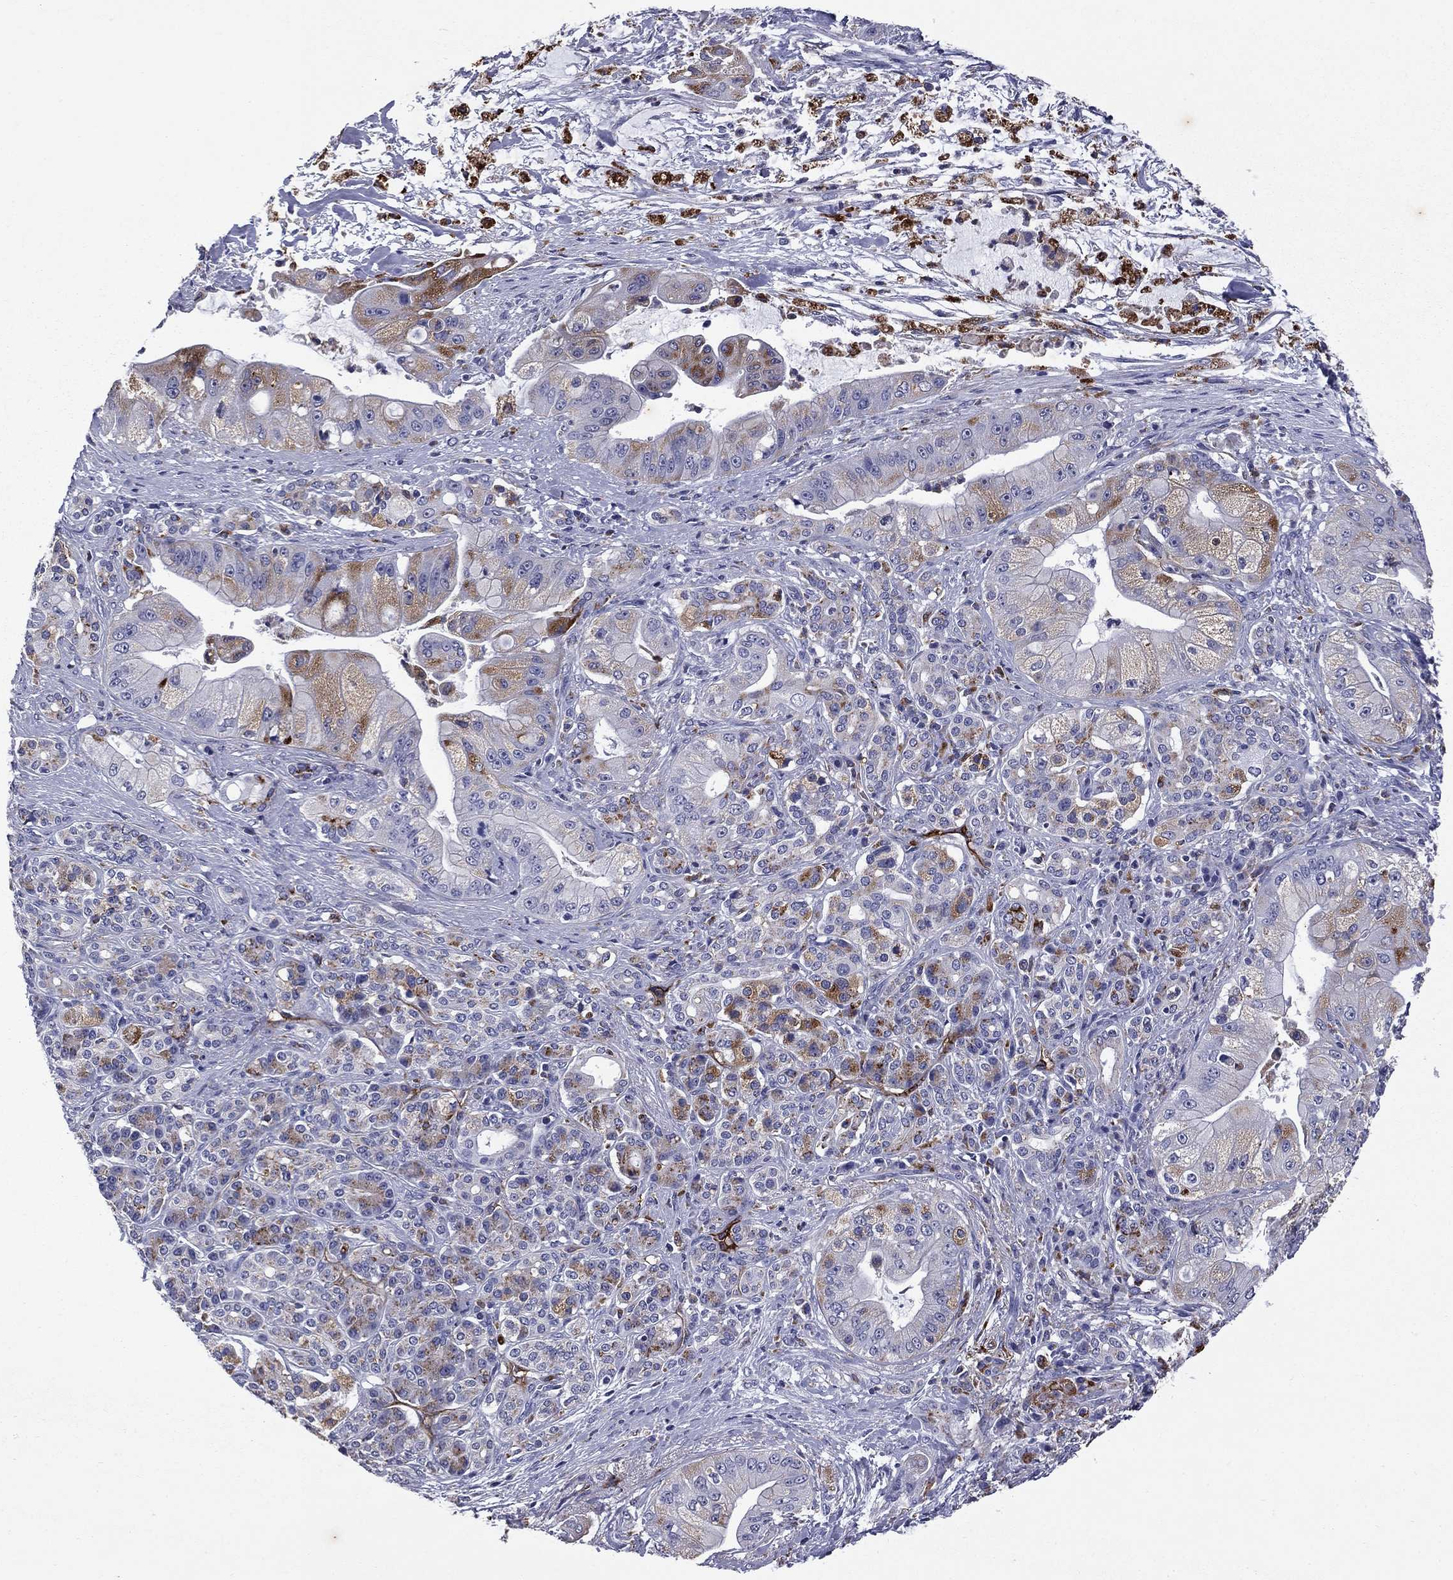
{"staining": {"intensity": "strong", "quantity": "<25%", "location": "cytoplasmic/membranous"}, "tissue": "pancreatic cancer", "cell_type": "Tumor cells", "image_type": "cancer", "snomed": [{"axis": "morphology", "description": "Normal tissue, NOS"}, {"axis": "morphology", "description": "Inflammation, NOS"}, {"axis": "morphology", "description": "Adenocarcinoma, NOS"}, {"axis": "topography", "description": "Pancreas"}], "caption": "IHC (DAB (3,3'-diaminobenzidine)) staining of pancreatic adenocarcinoma shows strong cytoplasmic/membranous protein positivity in about <25% of tumor cells. (brown staining indicates protein expression, while blue staining denotes nuclei).", "gene": "MADCAM1", "patient": {"sex": "male", "age": 57}}